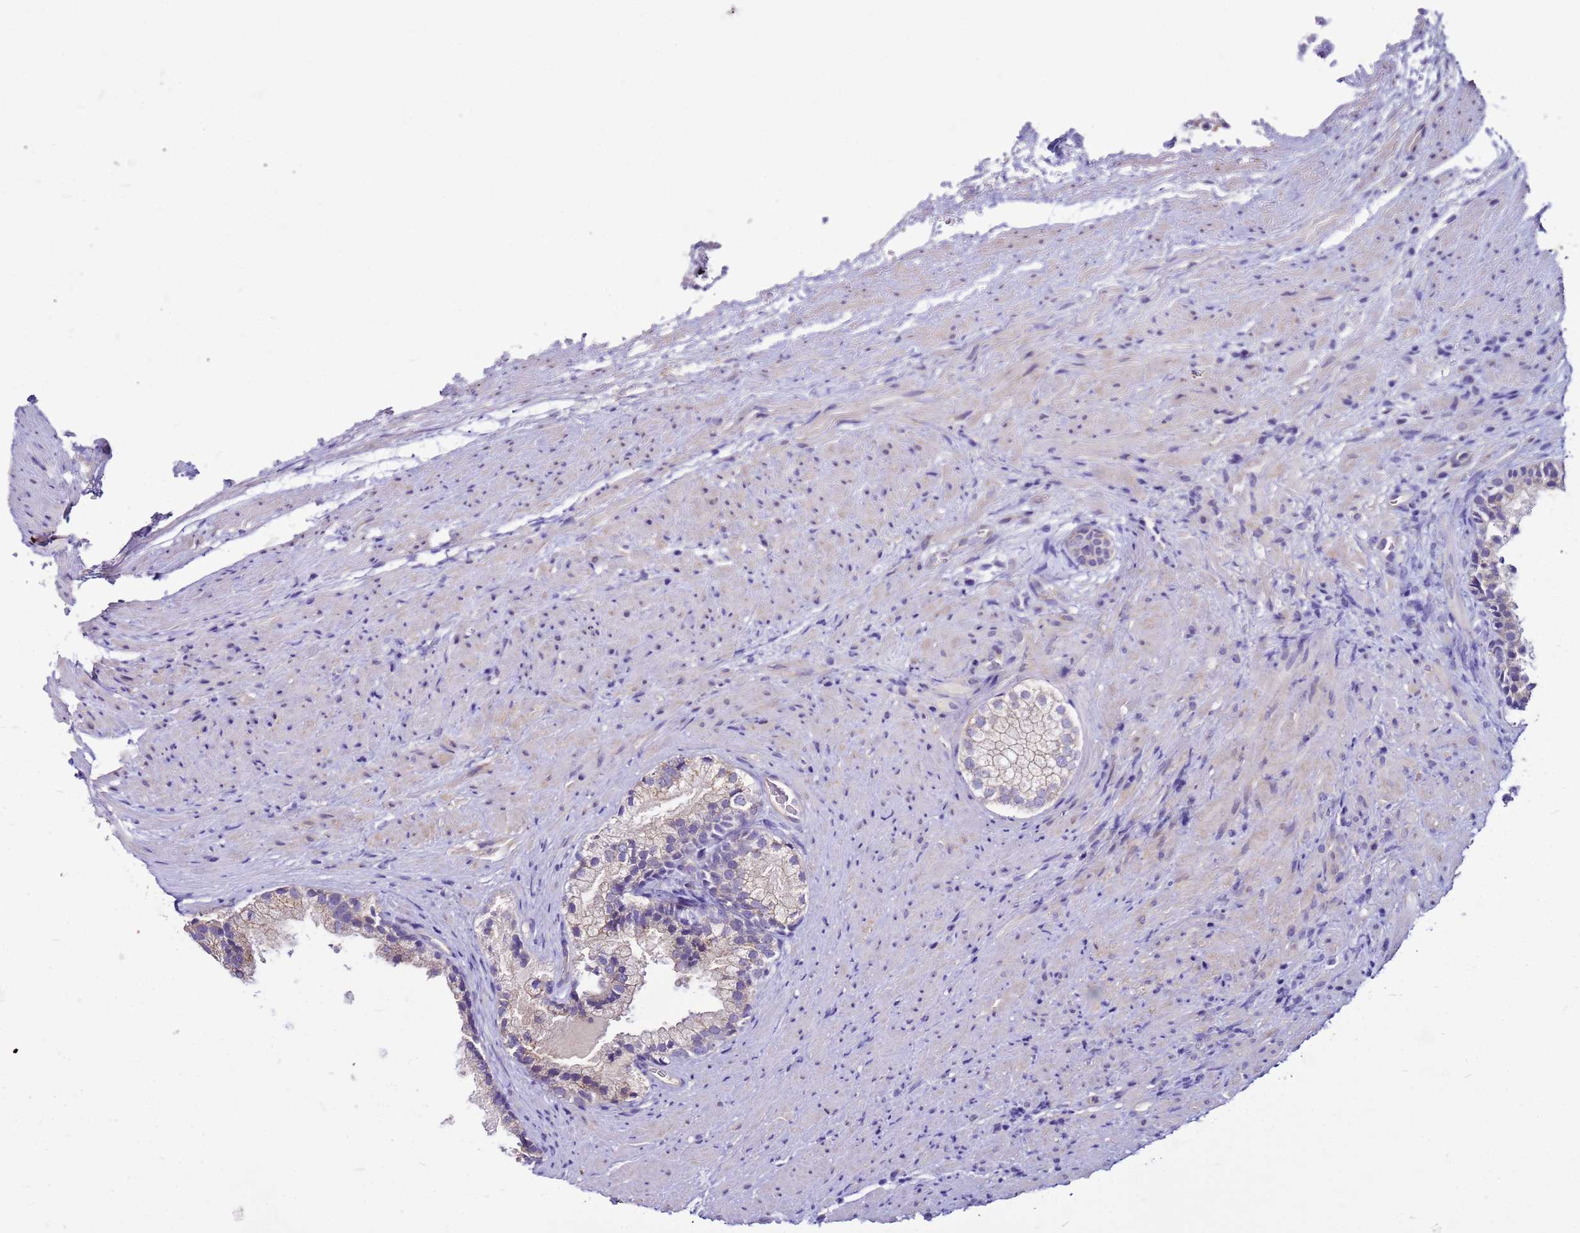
{"staining": {"intensity": "weak", "quantity": "25%-75%", "location": "cytoplasmic/membranous"}, "tissue": "prostate", "cell_type": "Glandular cells", "image_type": "normal", "snomed": [{"axis": "morphology", "description": "Normal tissue, NOS"}, {"axis": "topography", "description": "Prostate"}], "caption": "A brown stain labels weak cytoplasmic/membranous positivity of a protein in glandular cells of benign human prostate.", "gene": "PKD1", "patient": {"sex": "male", "age": 76}}